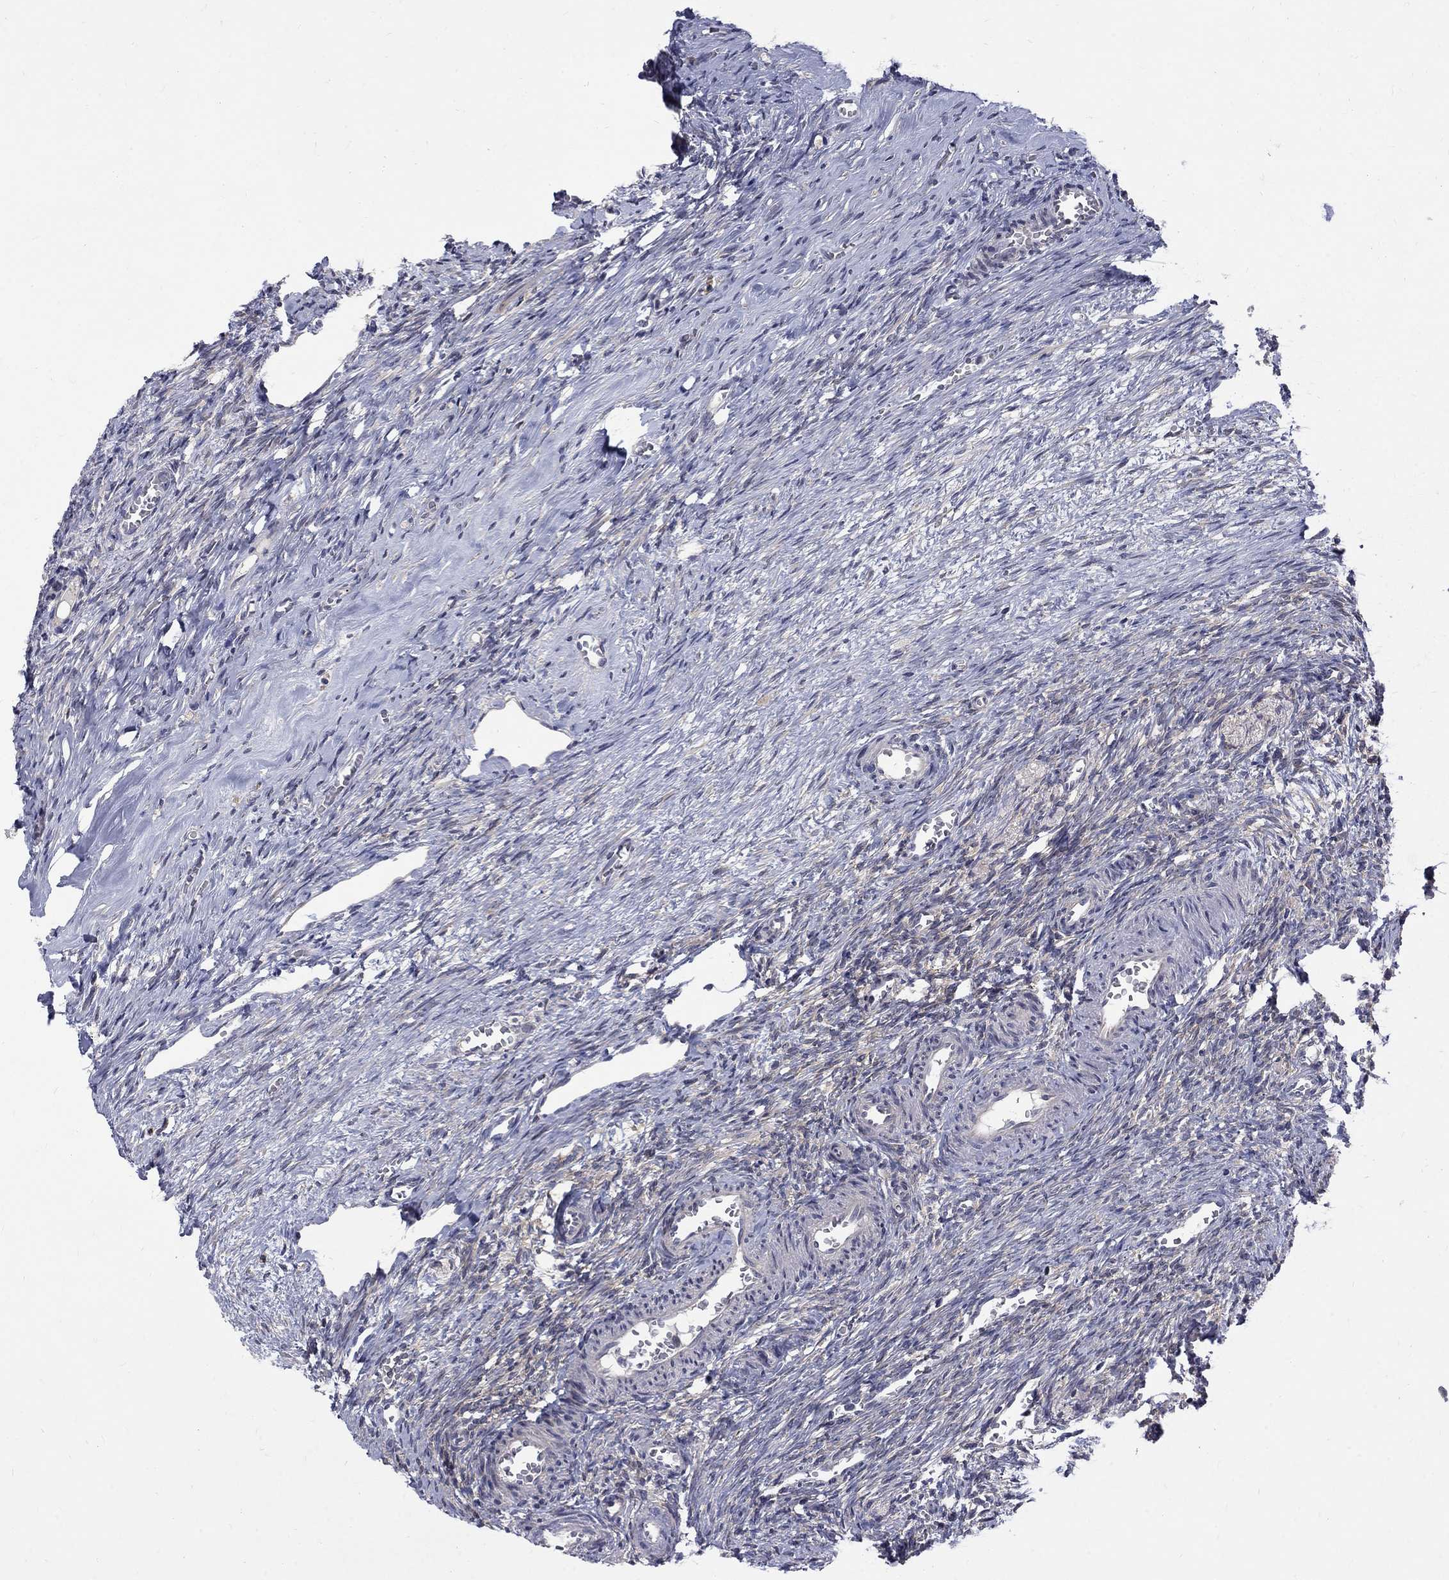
{"staining": {"intensity": "weak", "quantity": "25%-75%", "location": "cytoplasmic/membranous"}, "tissue": "ovary", "cell_type": "Ovarian stroma cells", "image_type": "normal", "snomed": [{"axis": "morphology", "description": "Normal tissue, NOS"}, {"axis": "topography", "description": "Ovary"}], "caption": "A high-resolution photomicrograph shows immunohistochemistry (IHC) staining of normal ovary, which demonstrates weak cytoplasmic/membranous positivity in about 25%-75% of ovarian stroma cells. The staining was performed using DAB, with brown indicating positive protein expression. Nuclei are stained blue with hematoxylin.", "gene": "SH2B1", "patient": {"sex": "female", "age": 39}}